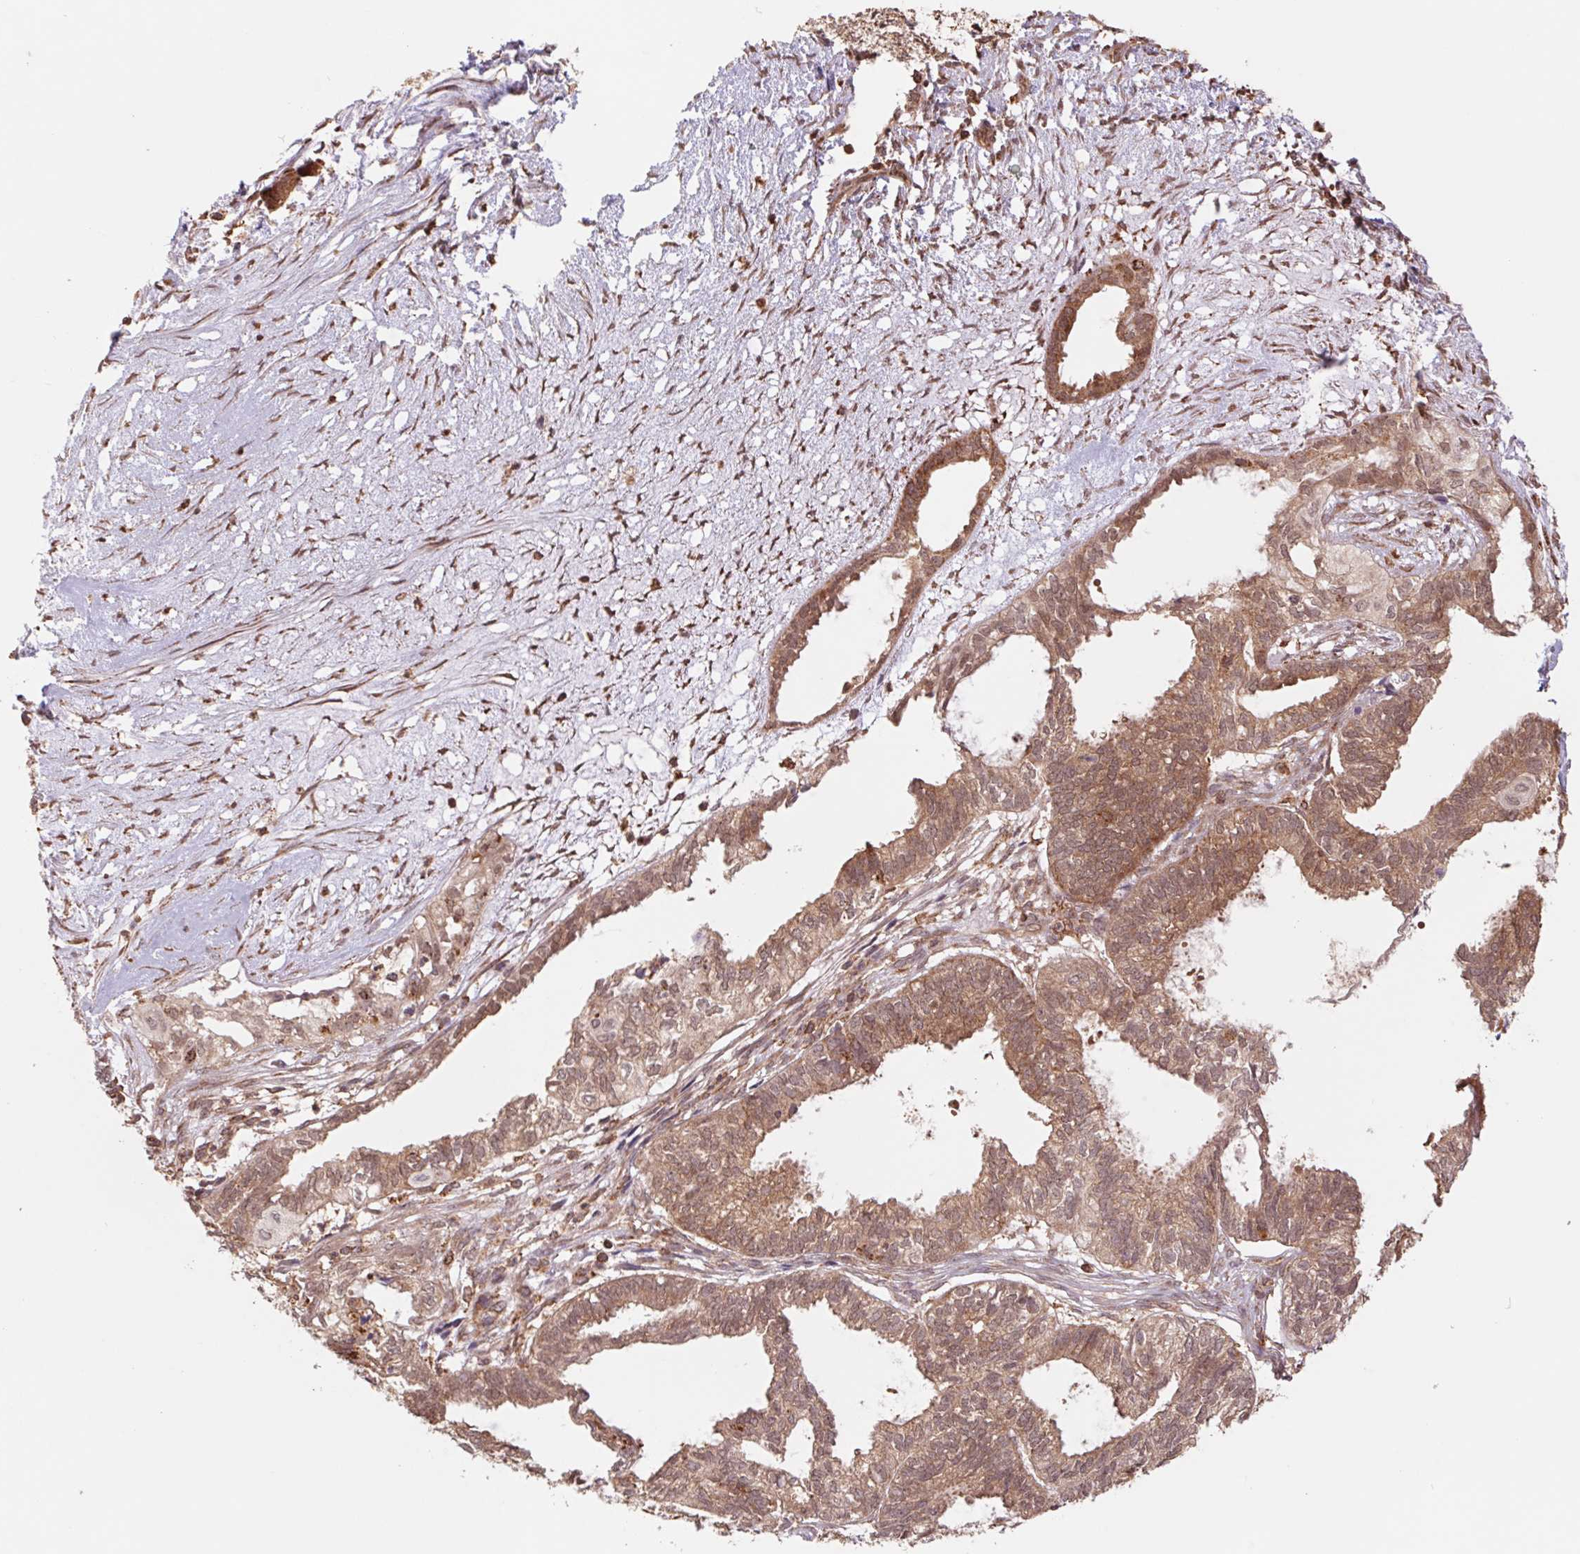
{"staining": {"intensity": "moderate", "quantity": ">75%", "location": "cytoplasmic/membranous"}, "tissue": "ovarian cancer", "cell_type": "Tumor cells", "image_type": "cancer", "snomed": [{"axis": "morphology", "description": "Carcinoma, endometroid"}, {"axis": "topography", "description": "Ovary"}], "caption": "High-power microscopy captured an immunohistochemistry (IHC) micrograph of endometroid carcinoma (ovarian), revealing moderate cytoplasmic/membranous staining in about >75% of tumor cells.", "gene": "URM1", "patient": {"sex": "female", "age": 64}}